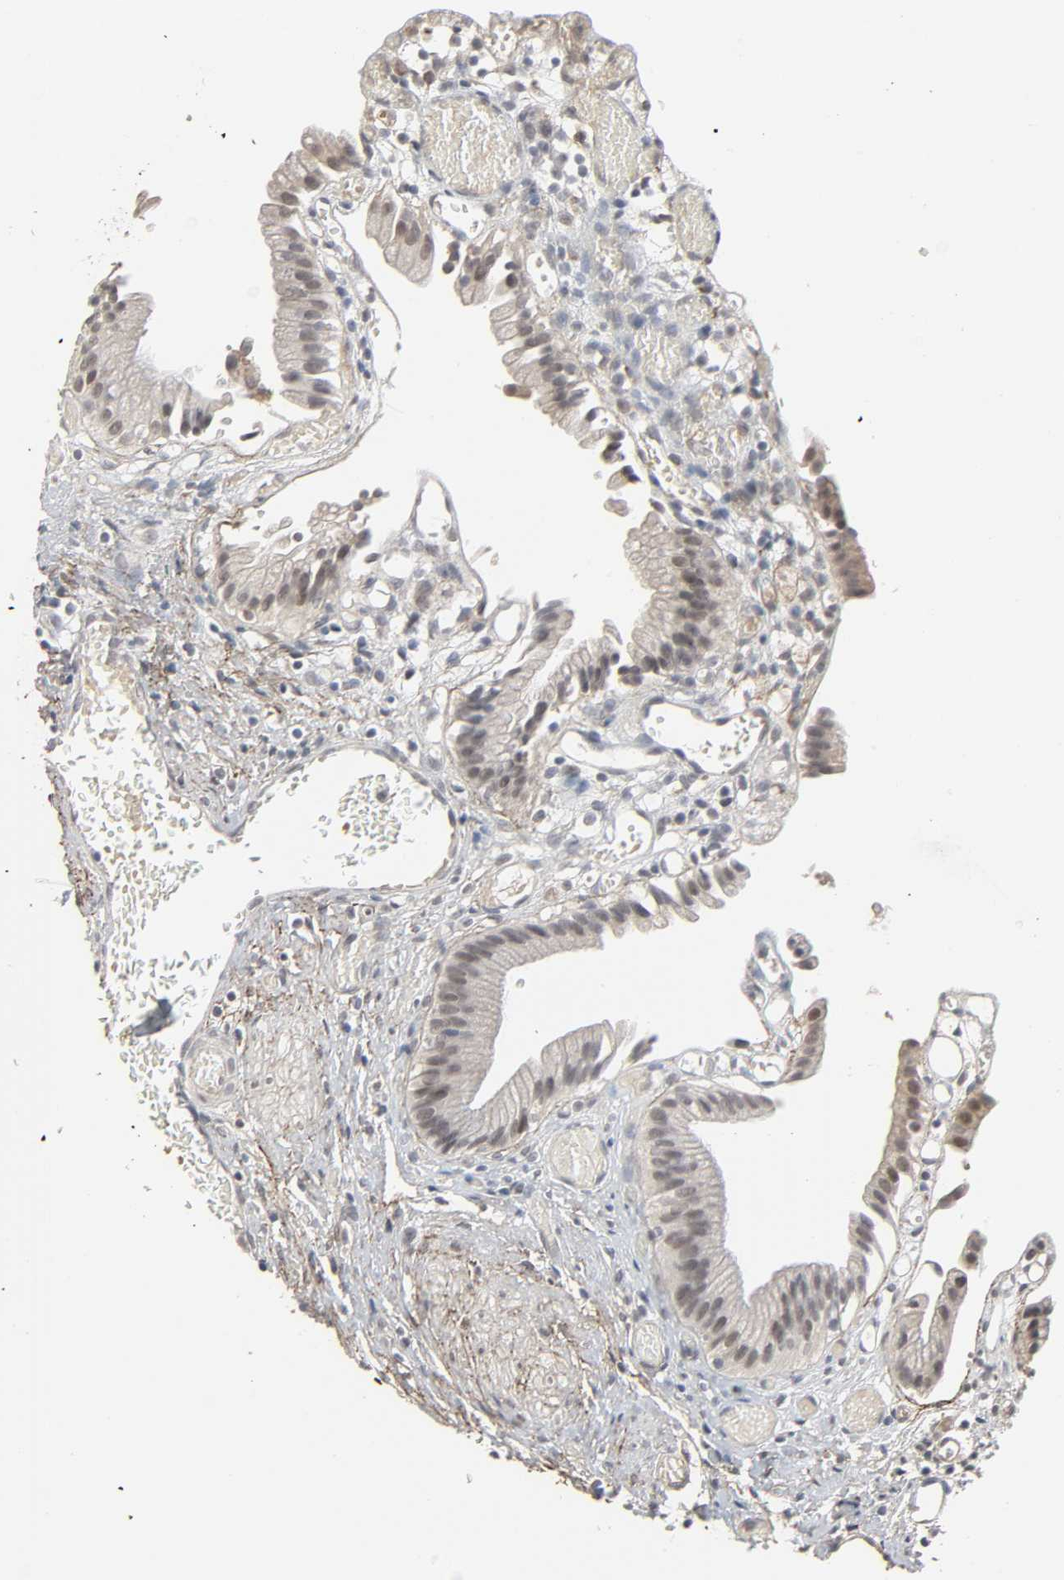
{"staining": {"intensity": "weak", "quantity": "<25%", "location": "cytoplasmic/membranous"}, "tissue": "gallbladder", "cell_type": "Glandular cells", "image_type": "normal", "snomed": [{"axis": "morphology", "description": "Normal tissue, NOS"}, {"axis": "topography", "description": "Gallbladder"}], "caption": "Gallbladder stained for a protein using immunohistochemistry reveals no positivity glandular cells.", "gene": "ZNF222", "patient": {"sex": "male", "age": 65}}